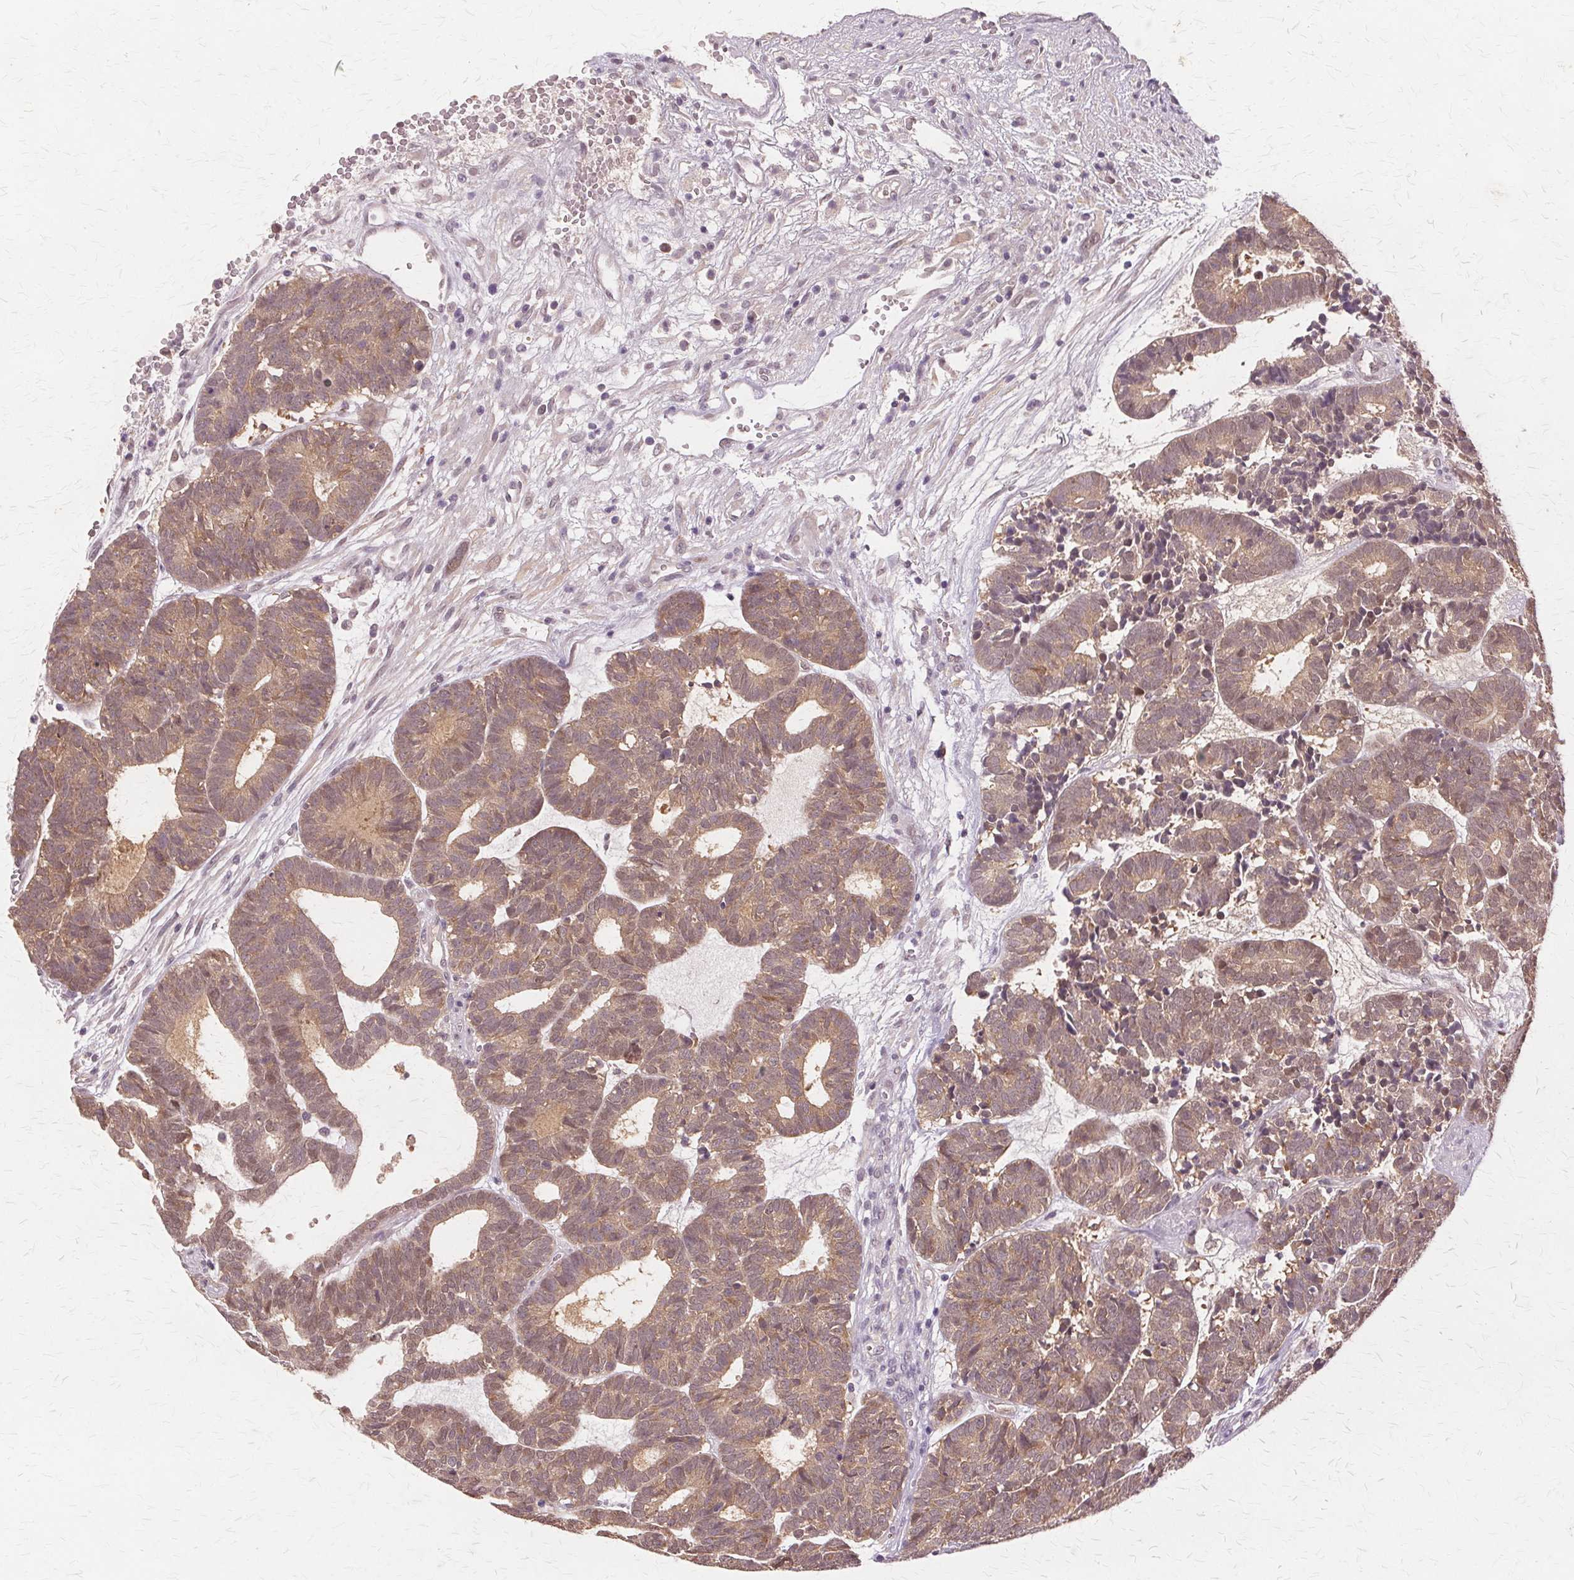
{"staining": {"intensity": "moderate", "quantity": ">75%", "location": "cytoplasmic/membranous,nuclear"}, "tissue": "head and neck cancer", "cell_type": "Tumor cells", "image_type": "cancer", "snomed": [{"axis": "morphology", "description": "Adenocarcinoma, NOS"}, {"axis": "topography", "description": "Head-Neck"}], "caption": "This photomicrograph displays IHC staining of human head and neck cancer, with medium moderate cytoplasmic/membranous and nuclear positivity in approximately >75% of tumor cells.", "gene": "PRMT5", "patient": {"sex": "female", "age": 81}}